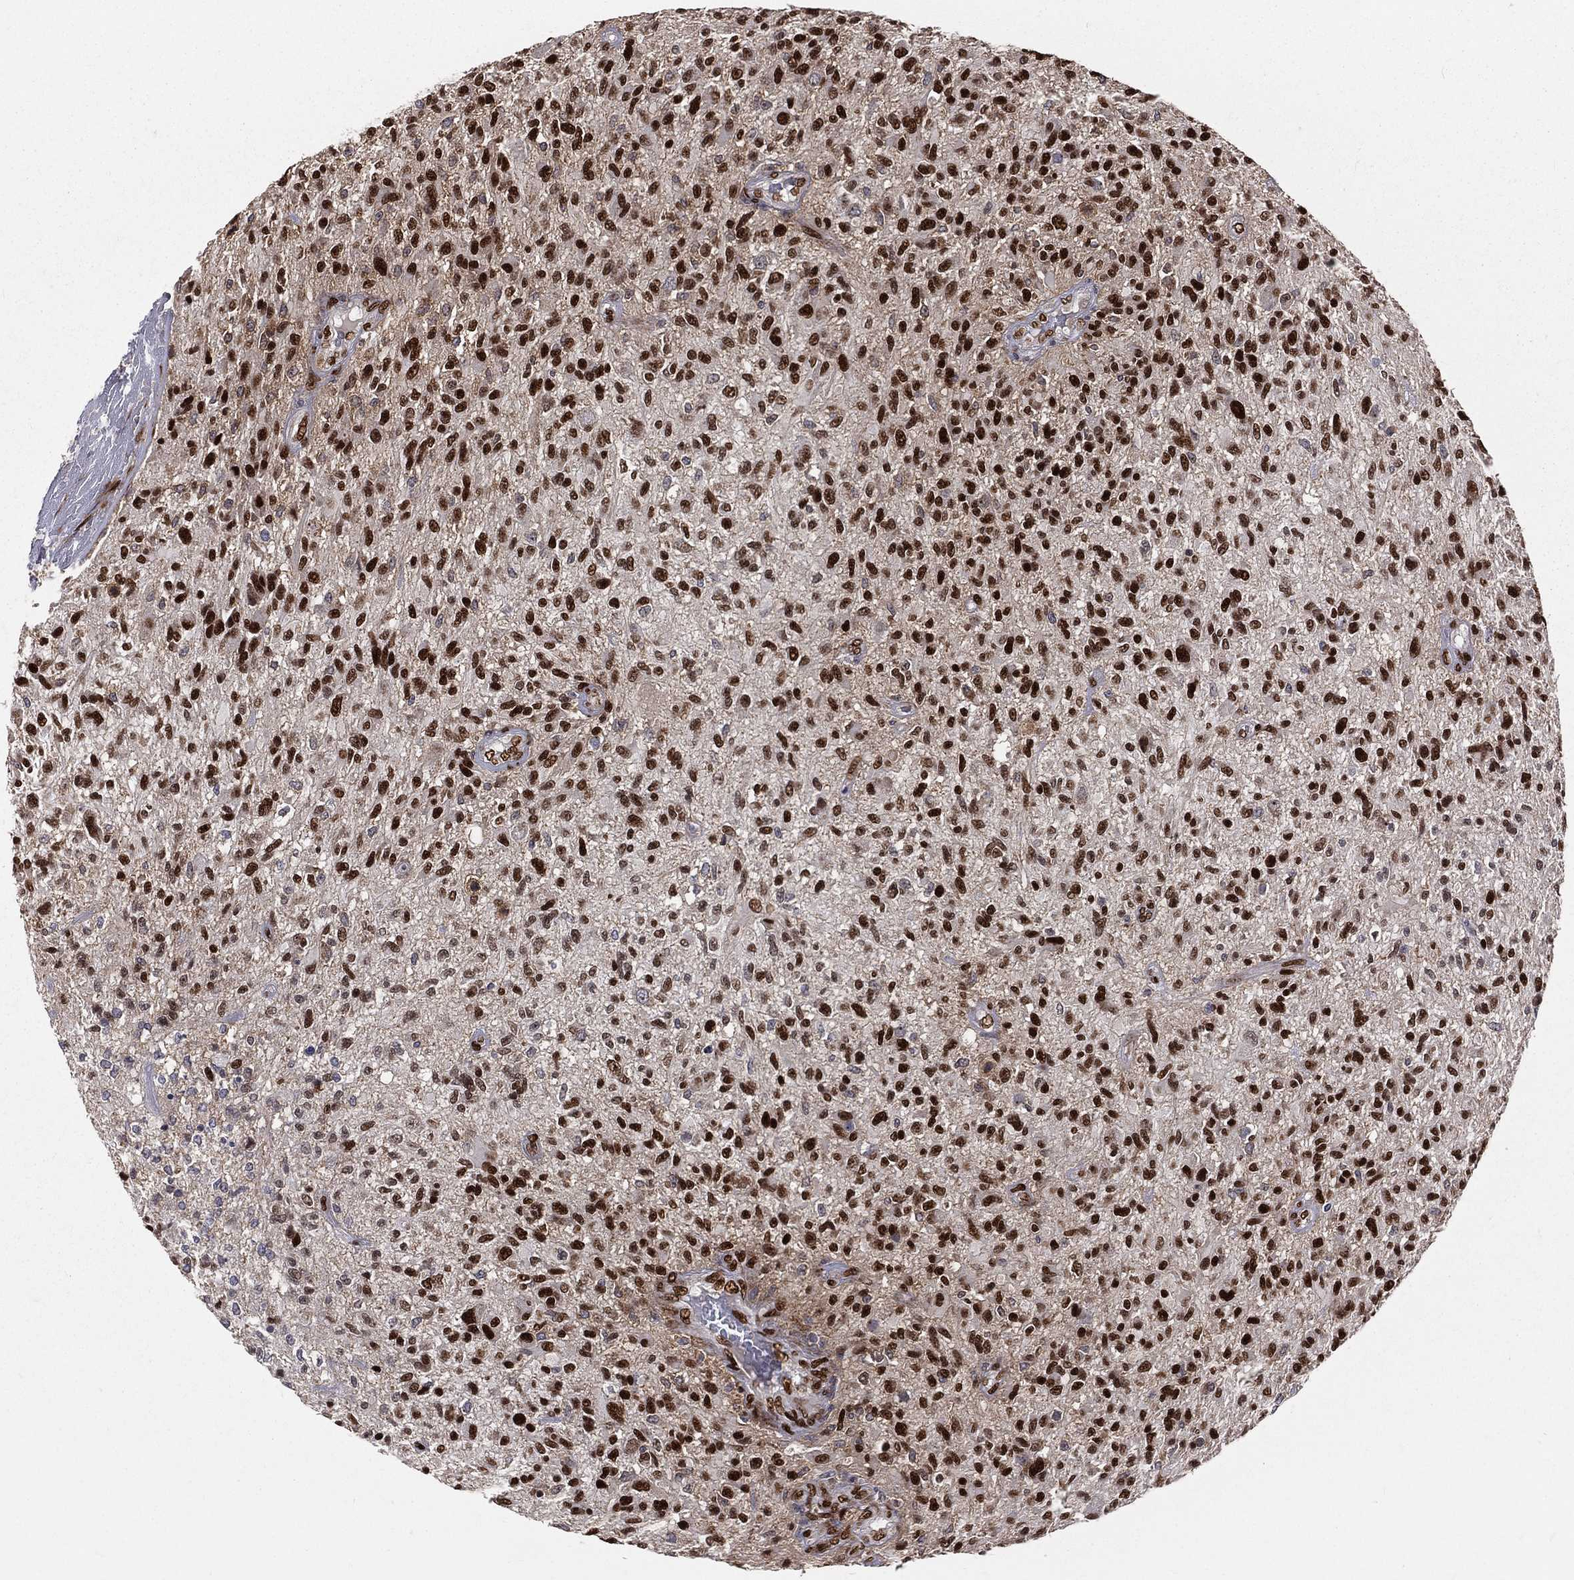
{"staining": {"intensity": "strong", "quantity": ">75%", "location": "nuclear"}, "tissue": "glioma", "cell_type": "Tumor cells", "image_type": "cancer", "snomed": [{"axis": "morphology", "description": "Glioma, malignant, High grade"}, {"axis": "topography", "description": "Brain"}], "caption": "Tumor cells demonstrate high levels of strong nuclear positivity in approximately >75% of cells in human glioma. (DAB = brown stain, brightfield microscopy at high magnification).", "gene": "ZEB1", "patient": {"sex": "male", "age": 47}}